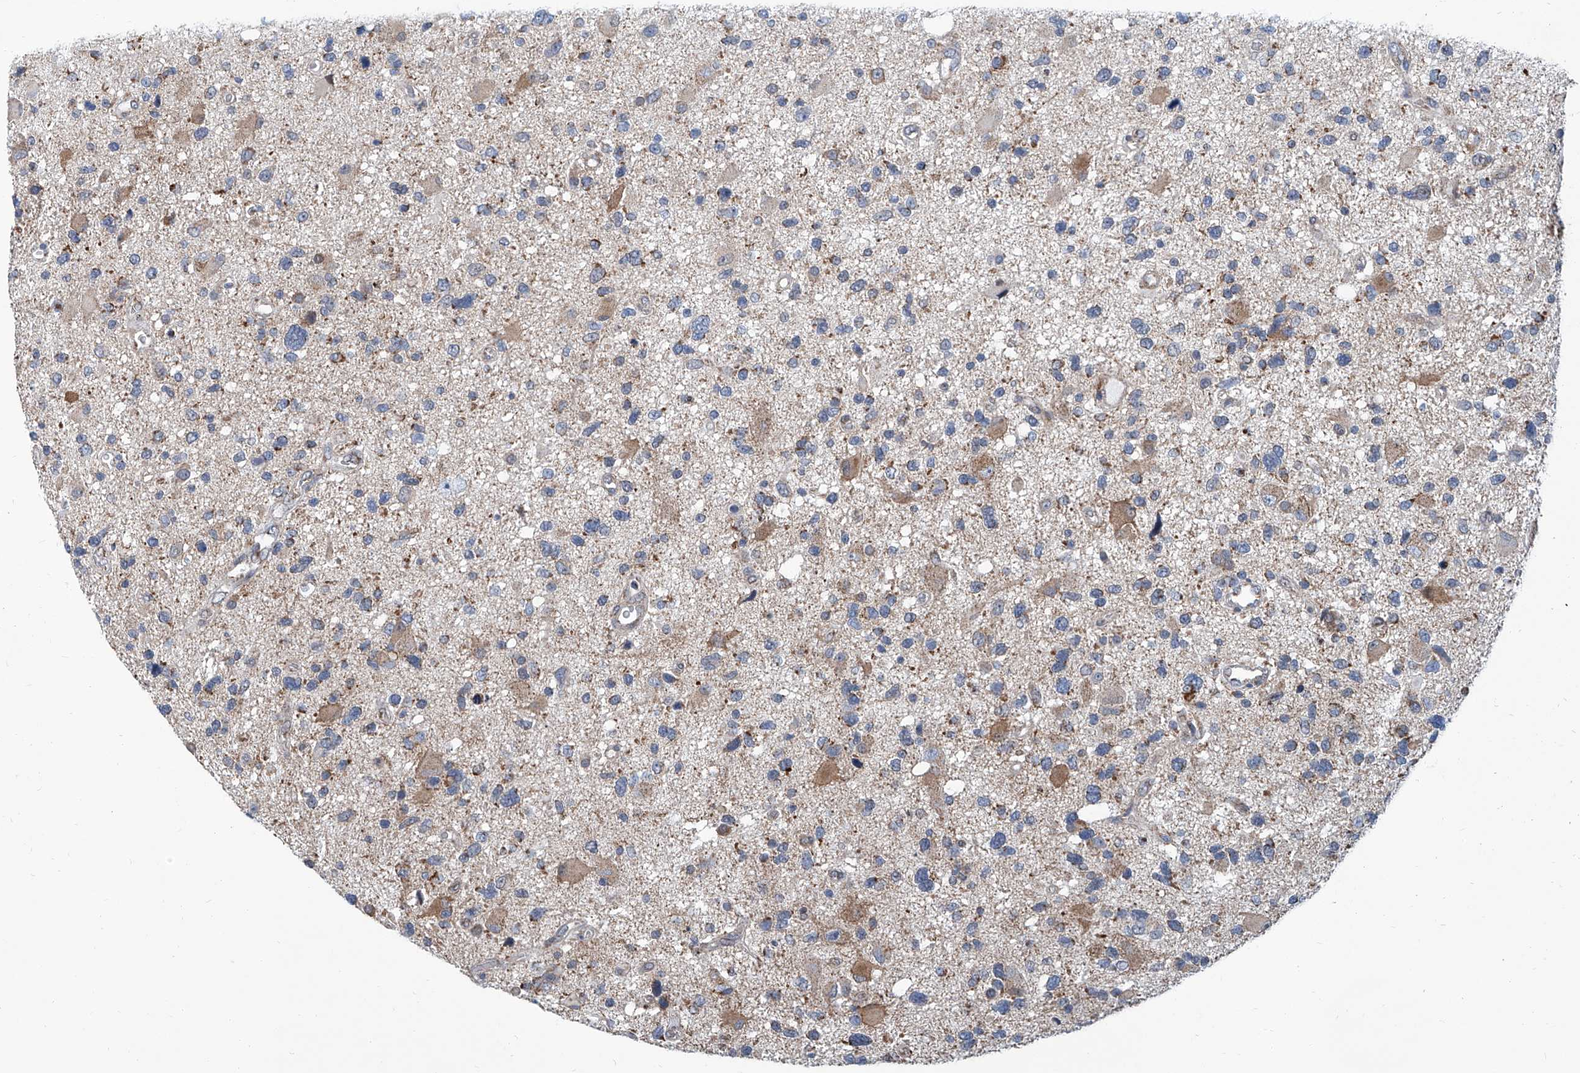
{"staining": {"intensity": "moderate", "quantity": "<25%", "location": "cytoplasmic/membranous"}, "tissue": "glioma", "cell_type": "Tumor cells", "image_type": "cancer", "snomed": [{"axis": "morphology", "description": "Glioma, malignant, High grade"}, {"axis": "topography", "description": "Brain"}], "caption": "This image reveals glioma stained with IHC to label a protein in brown. The cytoplasmic/membranous of tumor cells show moderate positivity for the protein. Nuclei are counter-stained blue.", "gene": "USP48", "patient": {"sex": "male", "age": 33}}